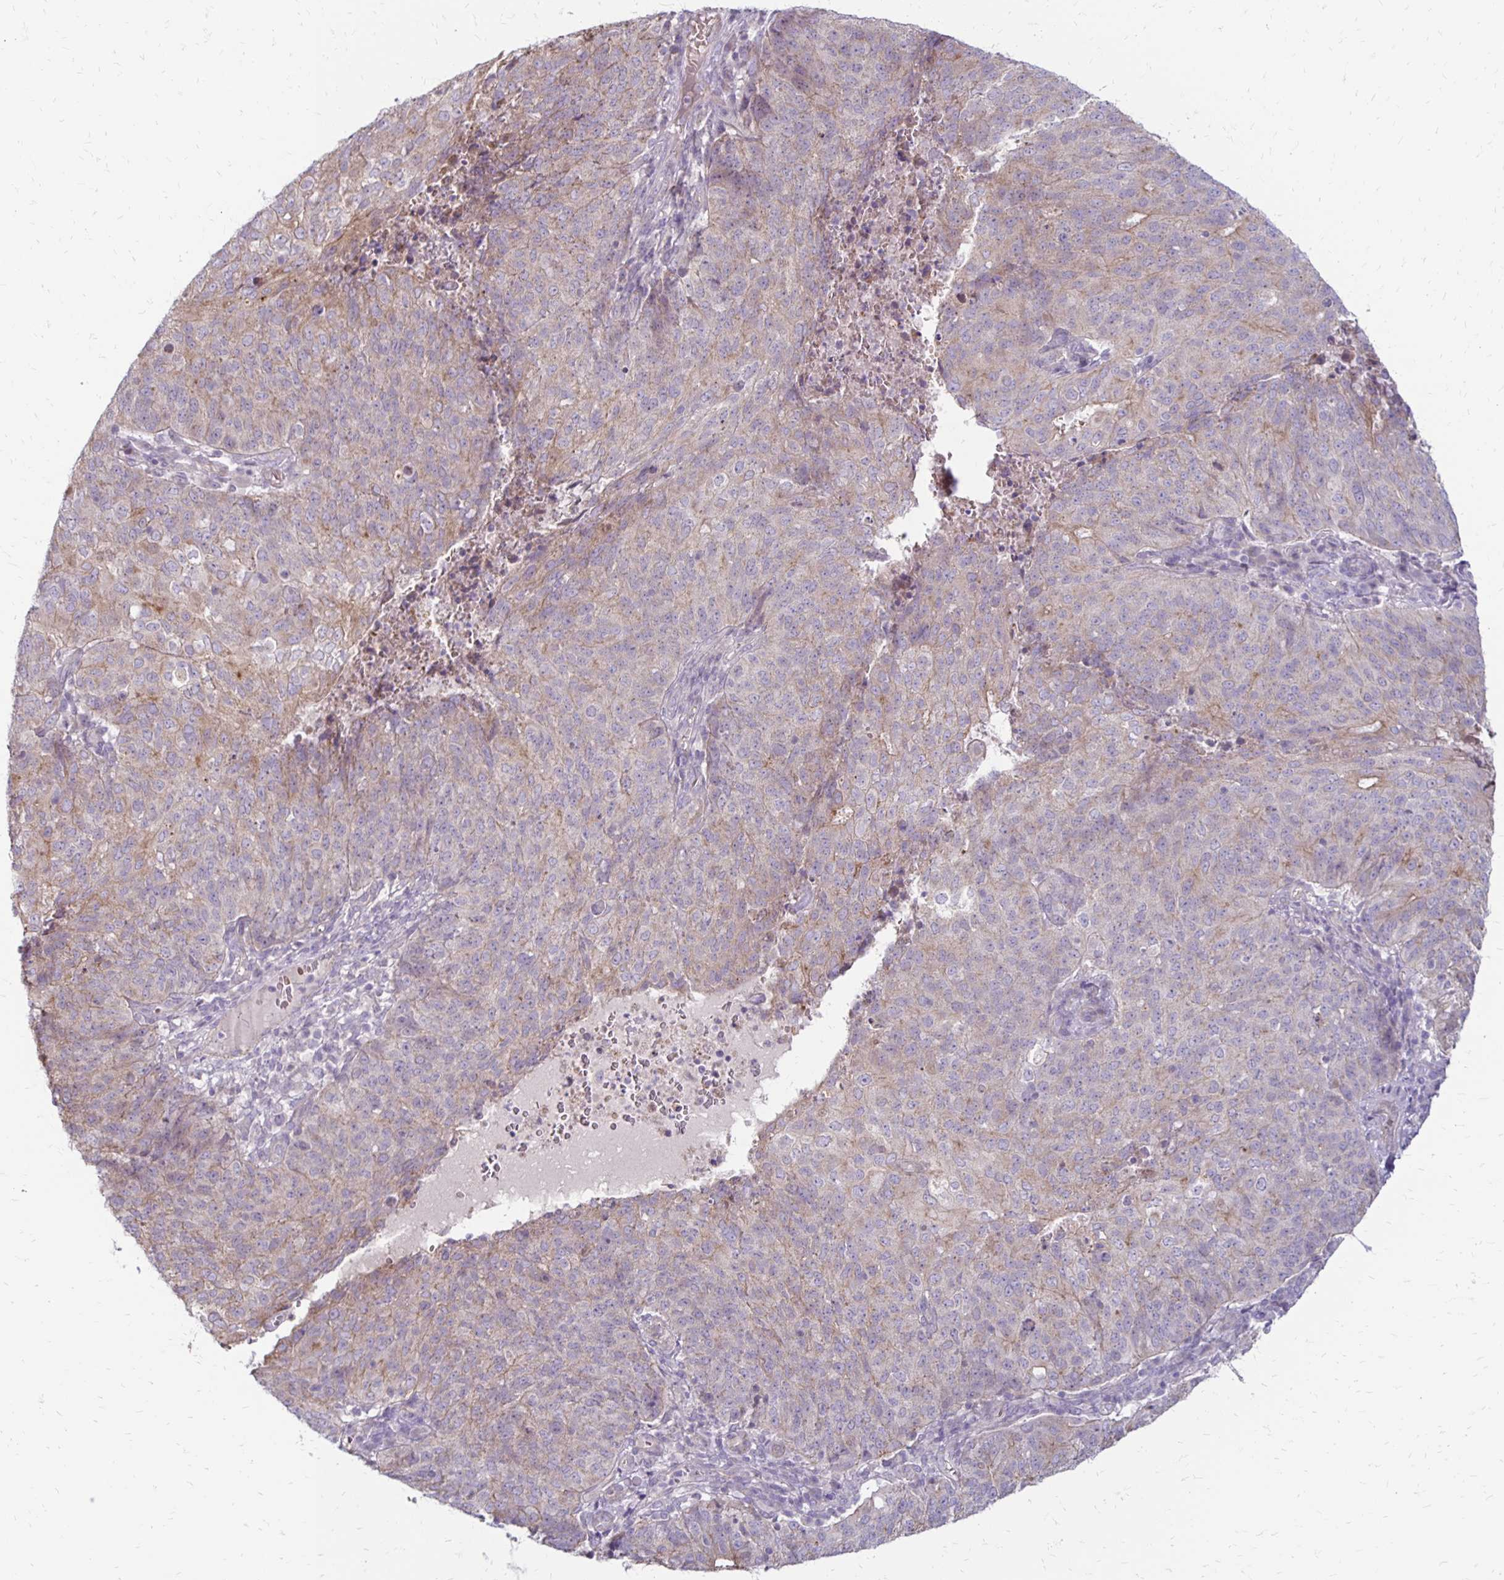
{"staining": {"intensity": "weak", "quantity": "<25%", "location": "cytoplasmic/membranous"}, "tissue": "endometrial cancer", "cell_type": "Tumor cells", "image_type": "cancer", "snomed": [{"axis": "morphology", "description": "Adenocarcinoma, NOS"}, {"axis": "topography", "description": "Endometrium"}], "caption": "This is an immunohistochemistry image of human adenocarcinoma (endometrial). There is no positivity in tumor cells.", "gene": "KATNBL1", "patient": {"sex": "female", "age": 82}}